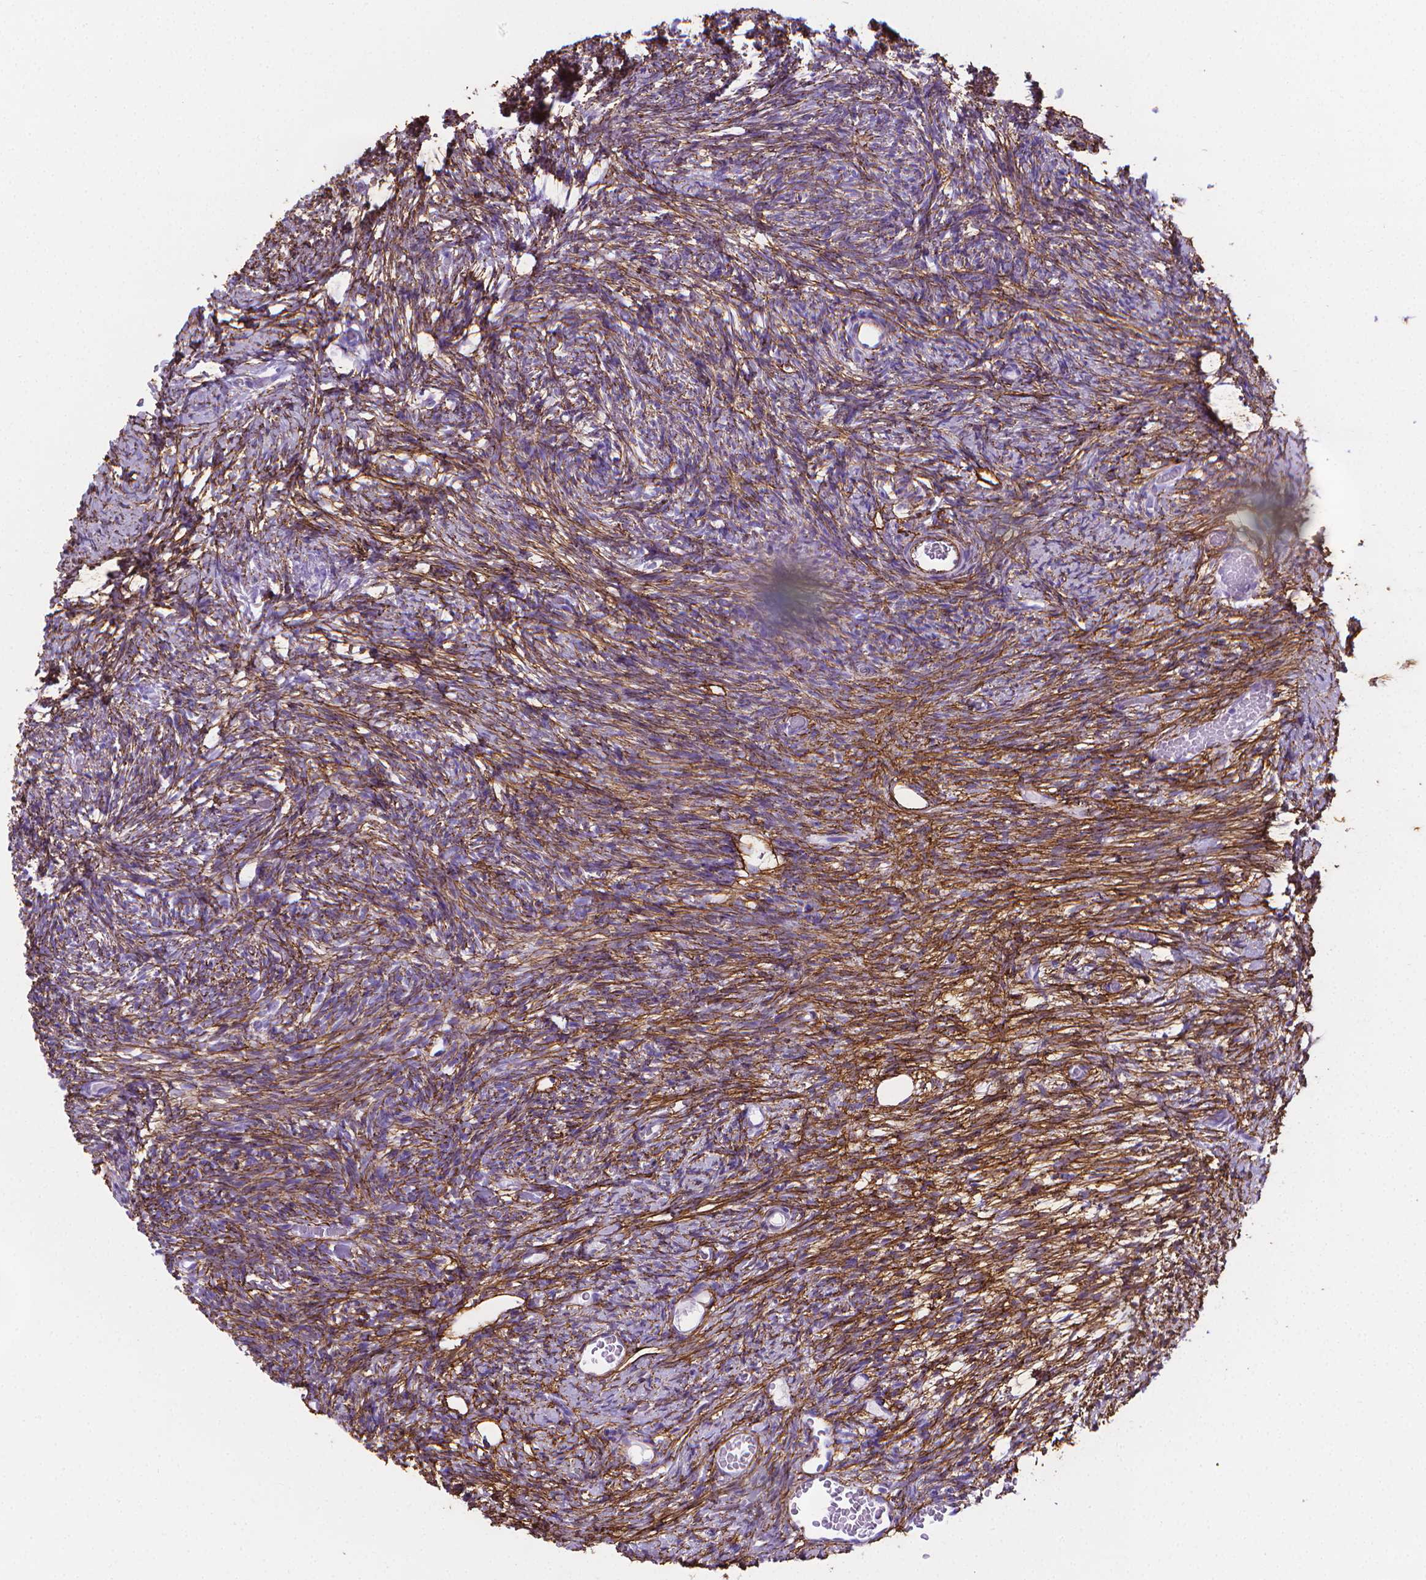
{"staining": {"intensity": "negative", "quantity": "none", "location": "none"}, "tissue": "ovary", "cell_type": "Ovarian stroma cells", "image_type": "normal", "snomed": [{"axis": "morphology", "description": "Normal tissue, NOS"}, {"axis": "topography", "description": "Ovary"}], "caption": "Immunohistochemistry photomicrograph of benign ovary: human ovary stained with DAB (3,3'-diaminobenzidine) shows no significant protein expression in ovarian stroma cells. (DAB (3,3'-diaminobenzidine) immunohistochemistry (IHC), high magnification).", "gene": "MFAP2", "patient": {"sex": "female", "age": 39}}